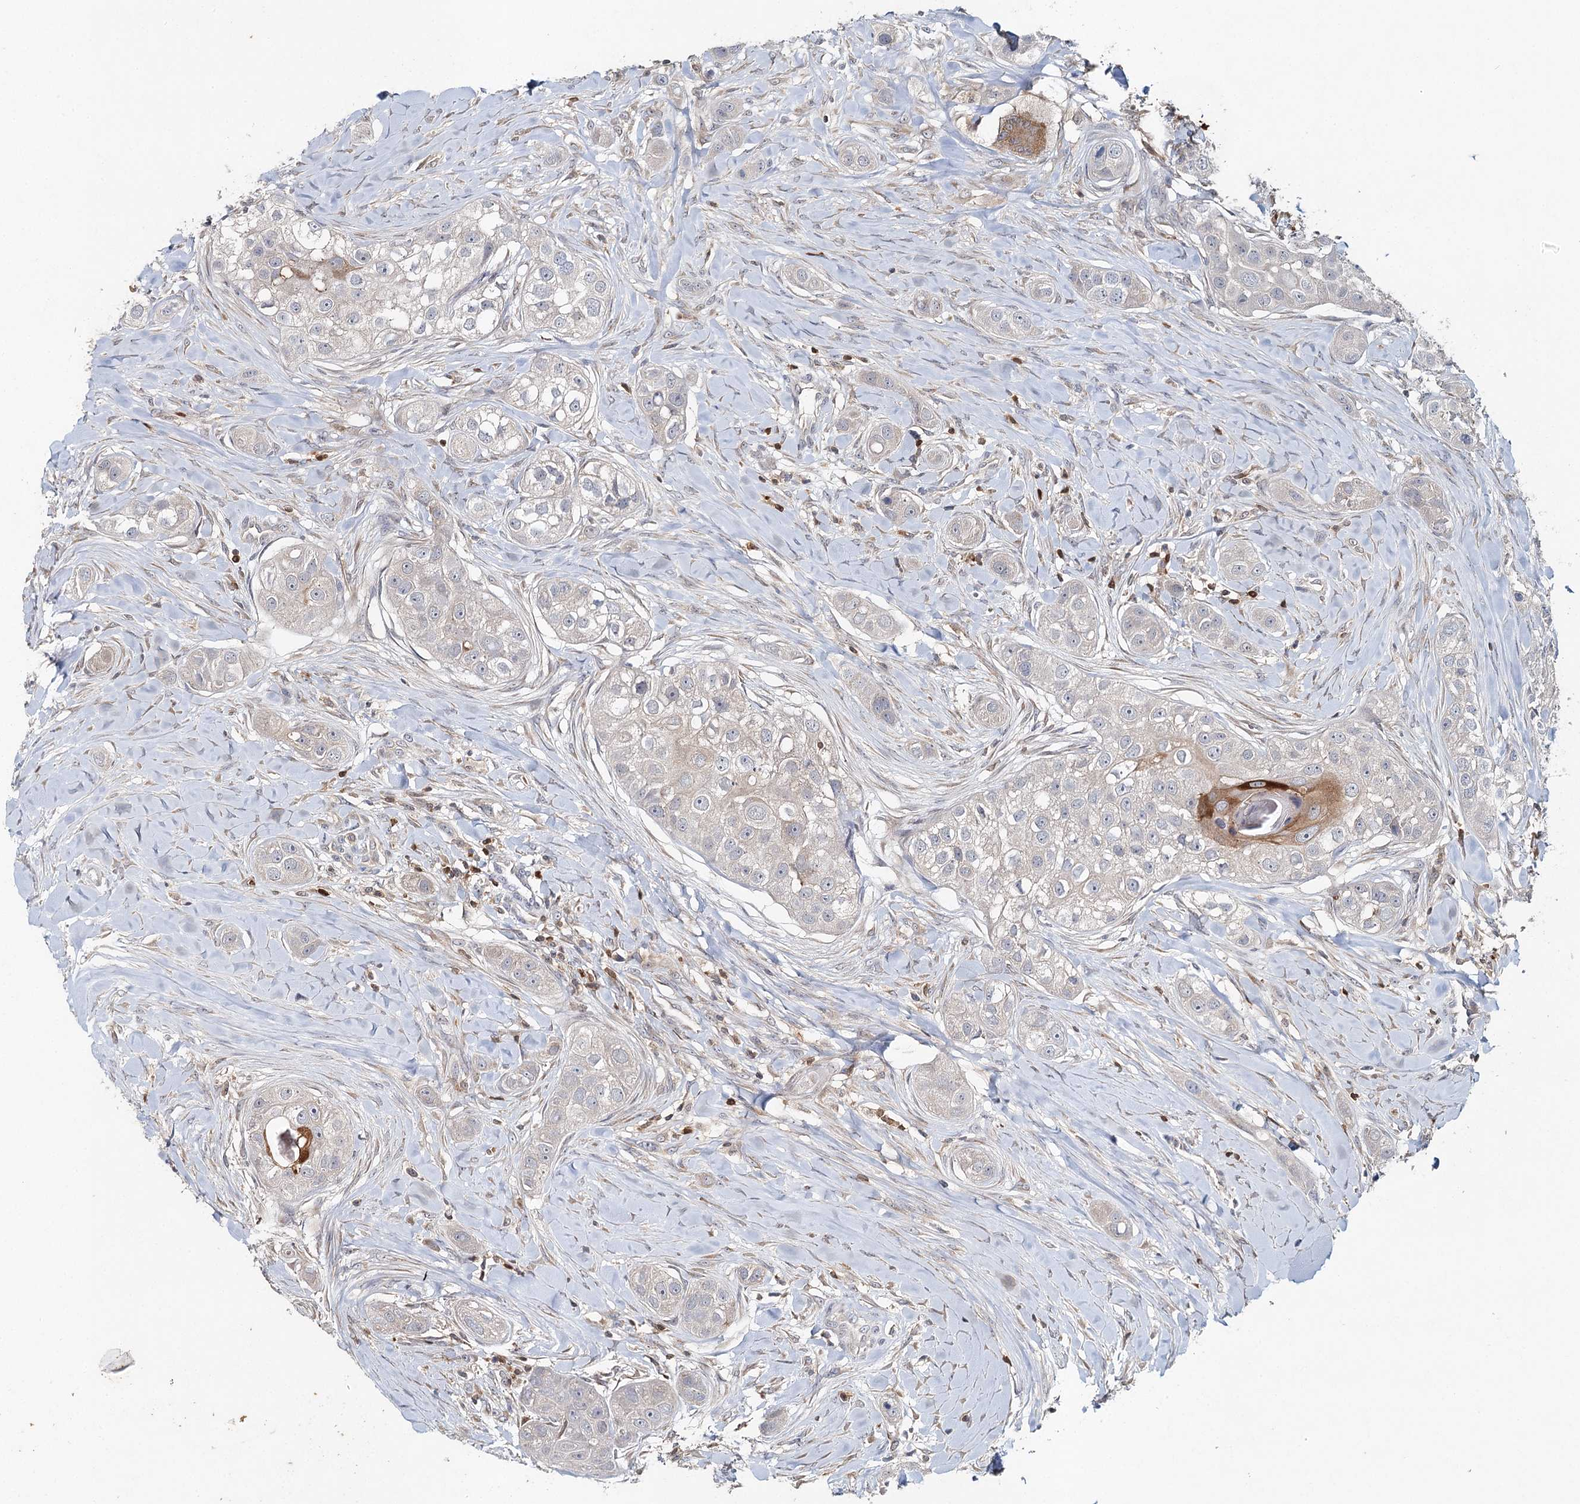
{"staining": {"intensity": "moderate", "quantity": "<25%", "location": "cytoplasmic/membranous"}, "tissue": "head and neck cancer", "cell_type": "Tumor cells", "image_type": "cancer", "snomed": [{"axis": "morphology", "description": "Normal tissue, NOS"}, {"axis": "morphology", "description": "Squamous cell carcinoma, NOS"}, {"axis": "topography", "description": "Skeletal muscle"}, {"axis": "topography", "description": "Head-Neck"}], "caption": "Immunohistochemical staining of human head and neck squamous cell carcinoma exhibits low levels of moderate cytoplasmic/membranous expression in about <25% of tumor cells. The staining was performed using DAB, with brown indicating positive protein expression. Nuclei are stained blue with hematoxylin.", "gene": "SLC41A2", "patient": {"sex": "male", "age": 51}}